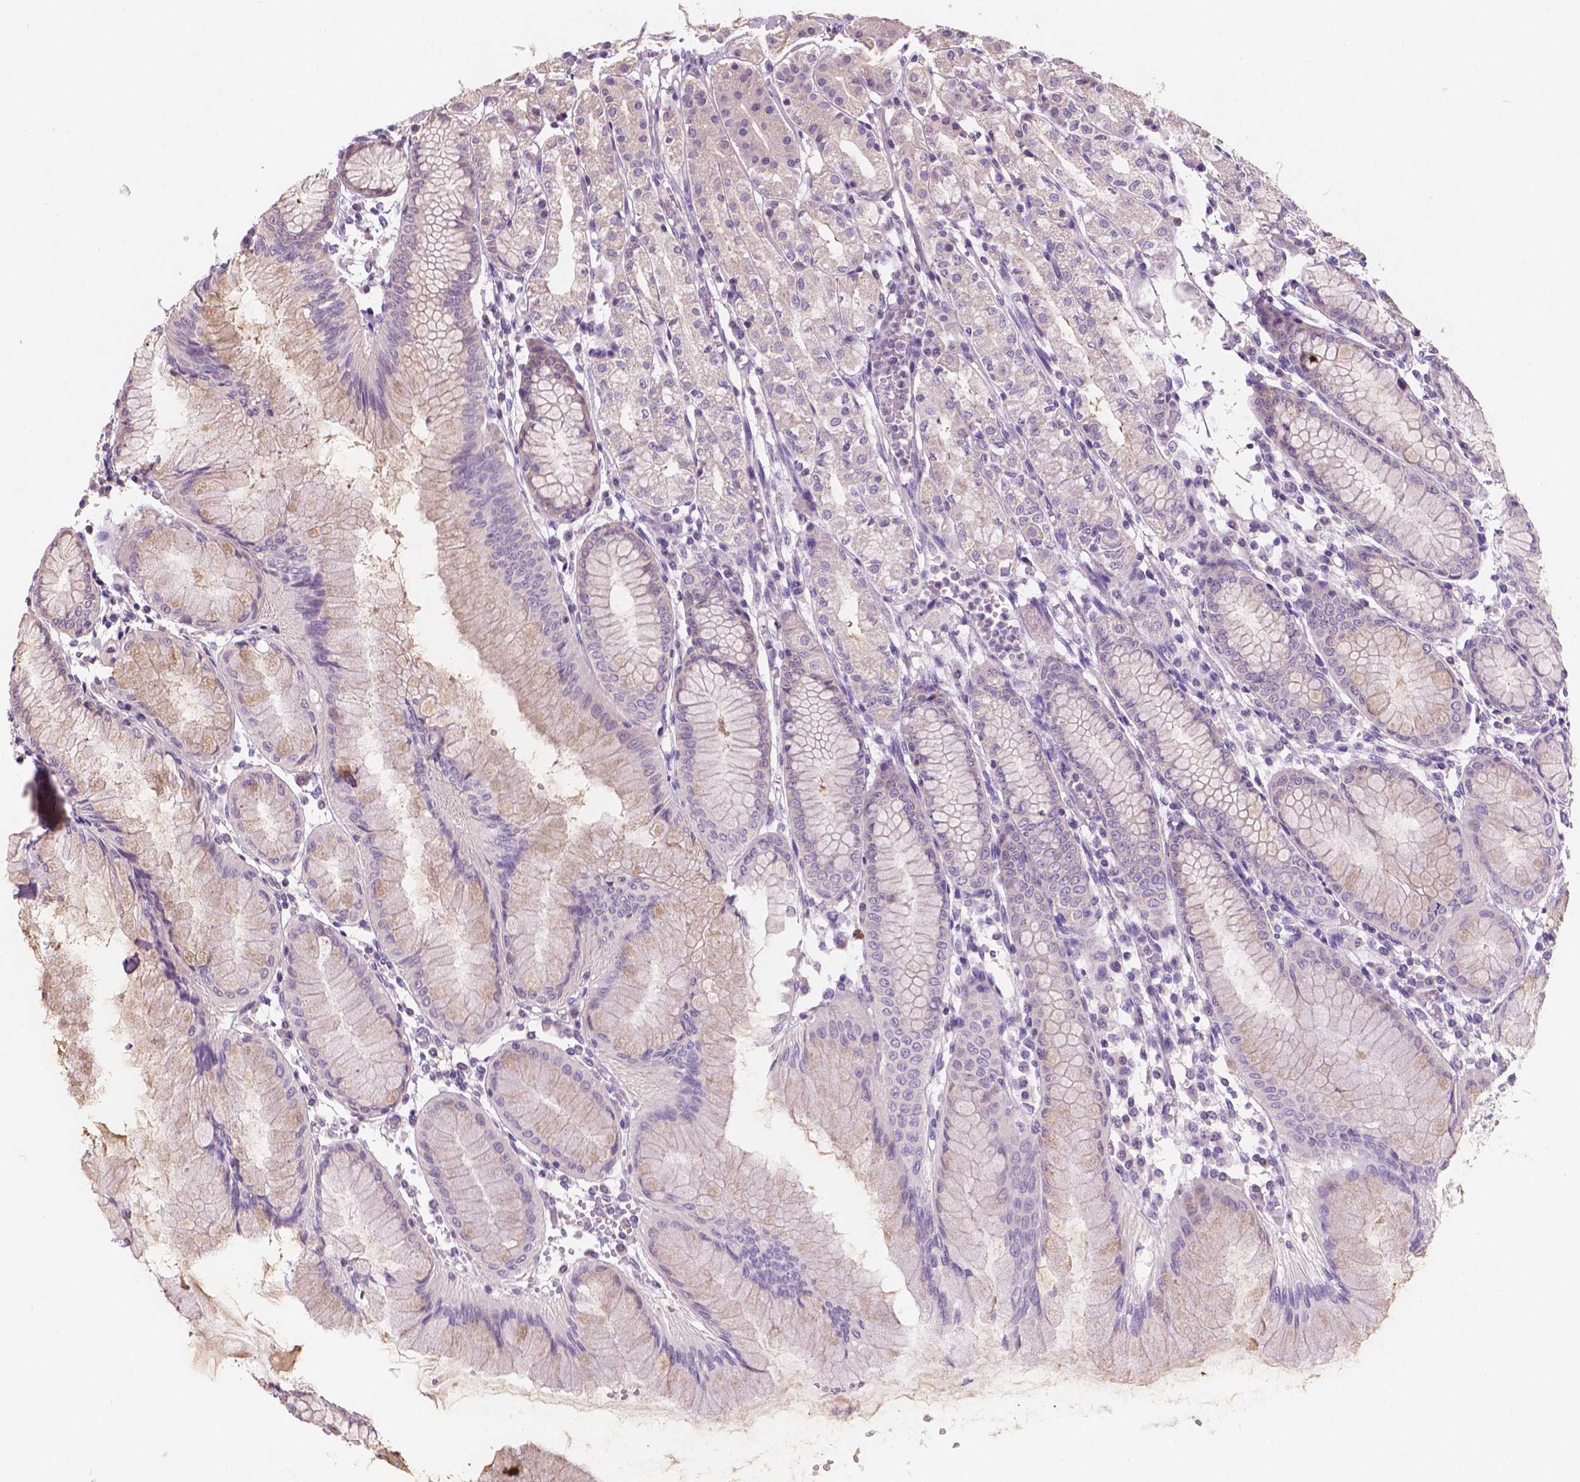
{"staining": {"intensity": "weak", "quantity": "<25%", "location": "cytoplasmic/membranous"}, "tissue": "stomach", "cell_type": "Glandular cells", "image_type": "normal", "snomed": [{"axis": "morphology", "description": "Normal tissue, NOS"}, {"axis": "topography", "description": "Stomach"}], "caption": "An image of stomach stained for a protein demonstrates no brown staining in glandular cells.", "gene": "SBSN", "patient": {"sex": "female", "age": 57}}